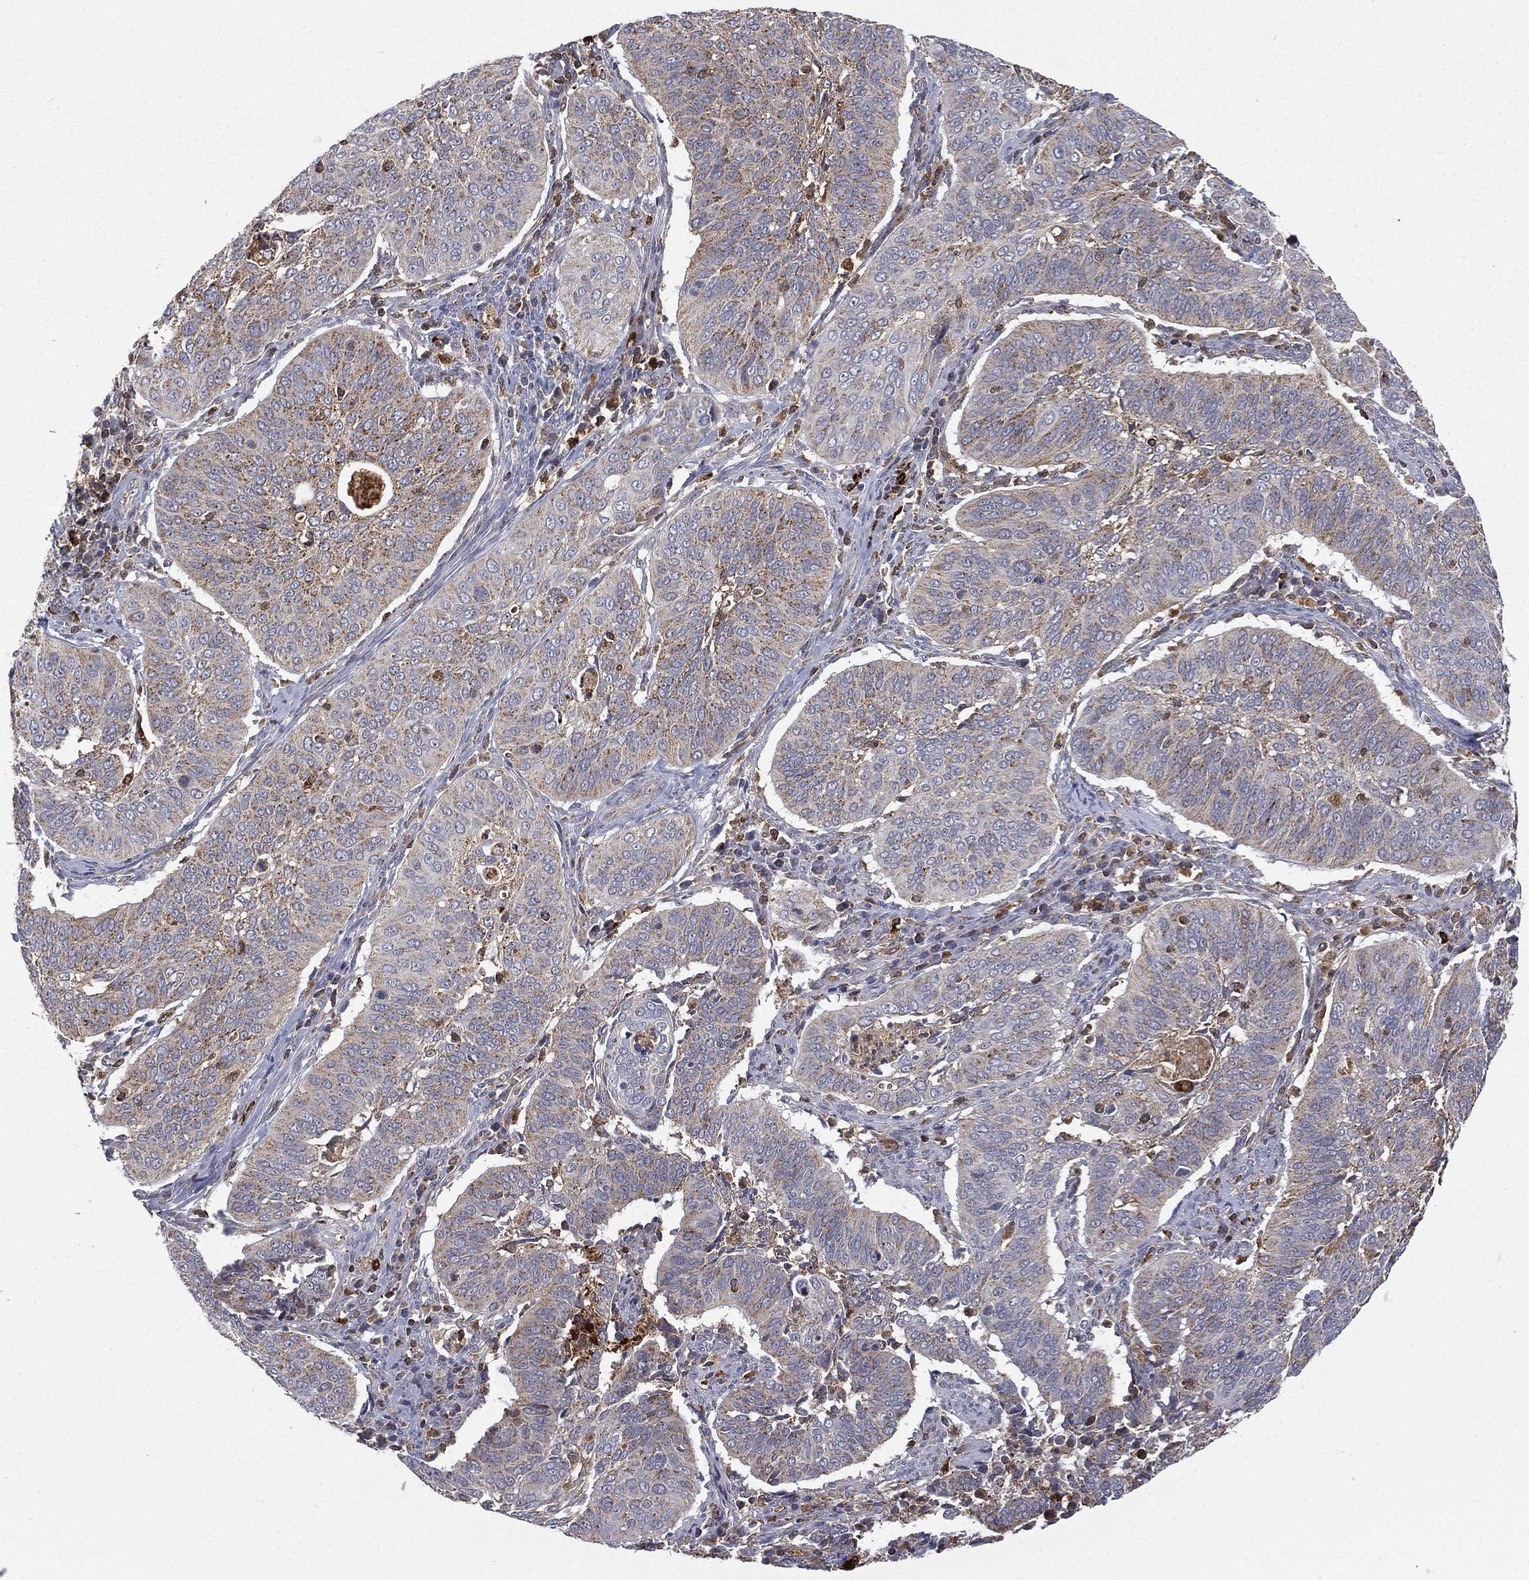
{"staining": {"intensity": "moderate", "quantity": "25%-75%", "location": "cytoplasmic/membranous"}, "tissue": "cervical cancer", "cell_type": "Tumor cells", "image_type": "cancer", "snomed": [{"axis": "morphology", "description": "Normal tissue, NOS"}, {"axis": "morphology", "description": "Squamous cell carcinoma, NOS"}, {"axis": "topography", "description": "Cervix"}], "caption": "A brown stain highlights moderate cytoplasmic/membranous expression of a protein in human squamous cell carcinoma (cervical) tumor cells.", "gene": "RIN3", "patient": {"sex": "female", "age": 39}}